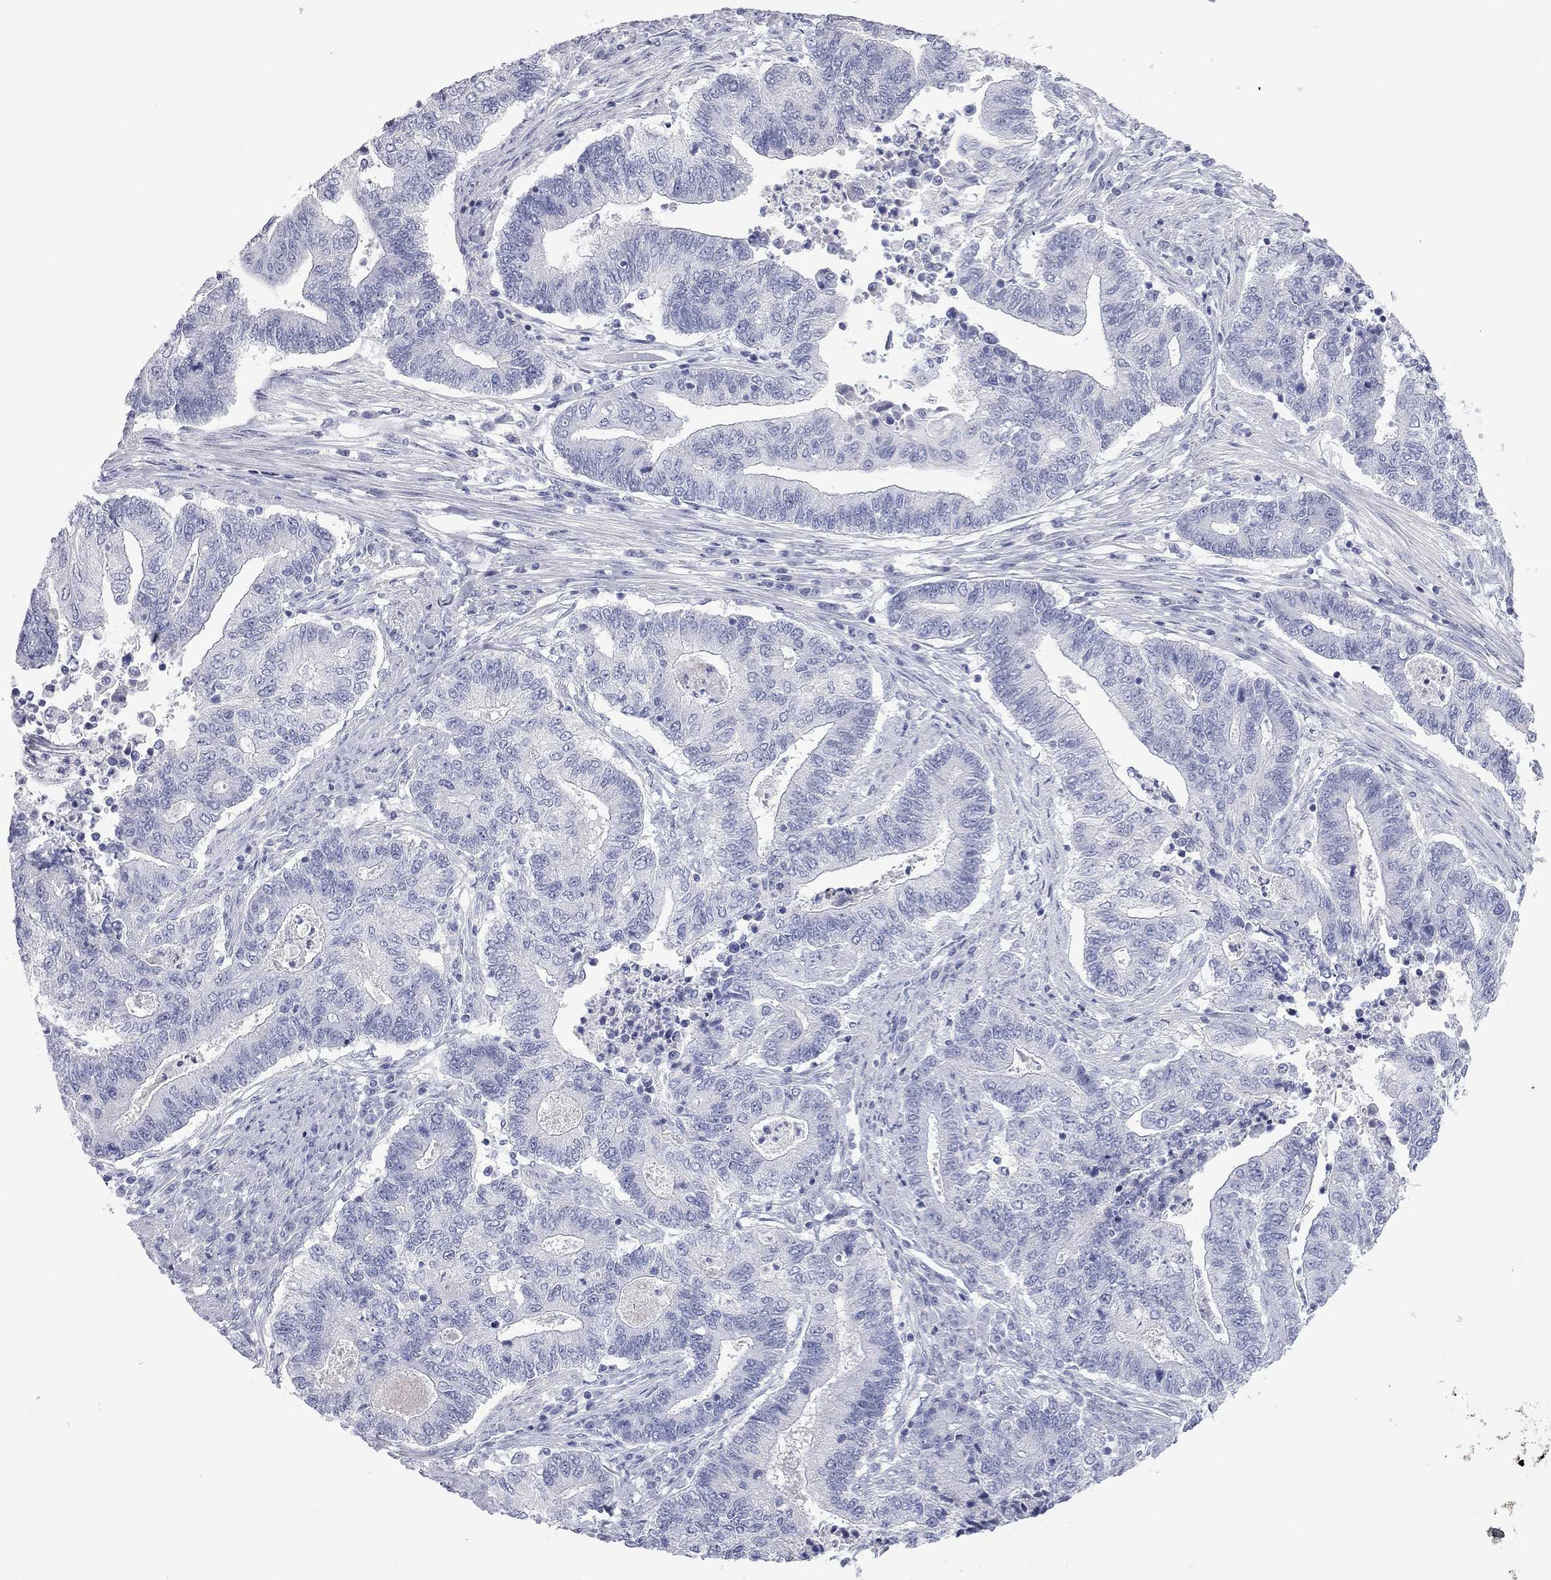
{"staining": {"intensity": "negative", "quantity": "none", "location": "none"}, "tissue": "endometrial cancer", "cell_type": "Tumor cells", "image_type": "cancer", "snomed": [{"axis": "morphology", "description": "Adenocarcinoma, NOS"}, {"axis": "topography", "description": "Uterus"}, {"axis": "topography", "description": "Endometrium"}], "caption": "An image of human adenocarcinoma (endometrial) is negative for staining in tumor cells.", "gene": "AK8", "patient": {"sex": "female", "age": 54}}